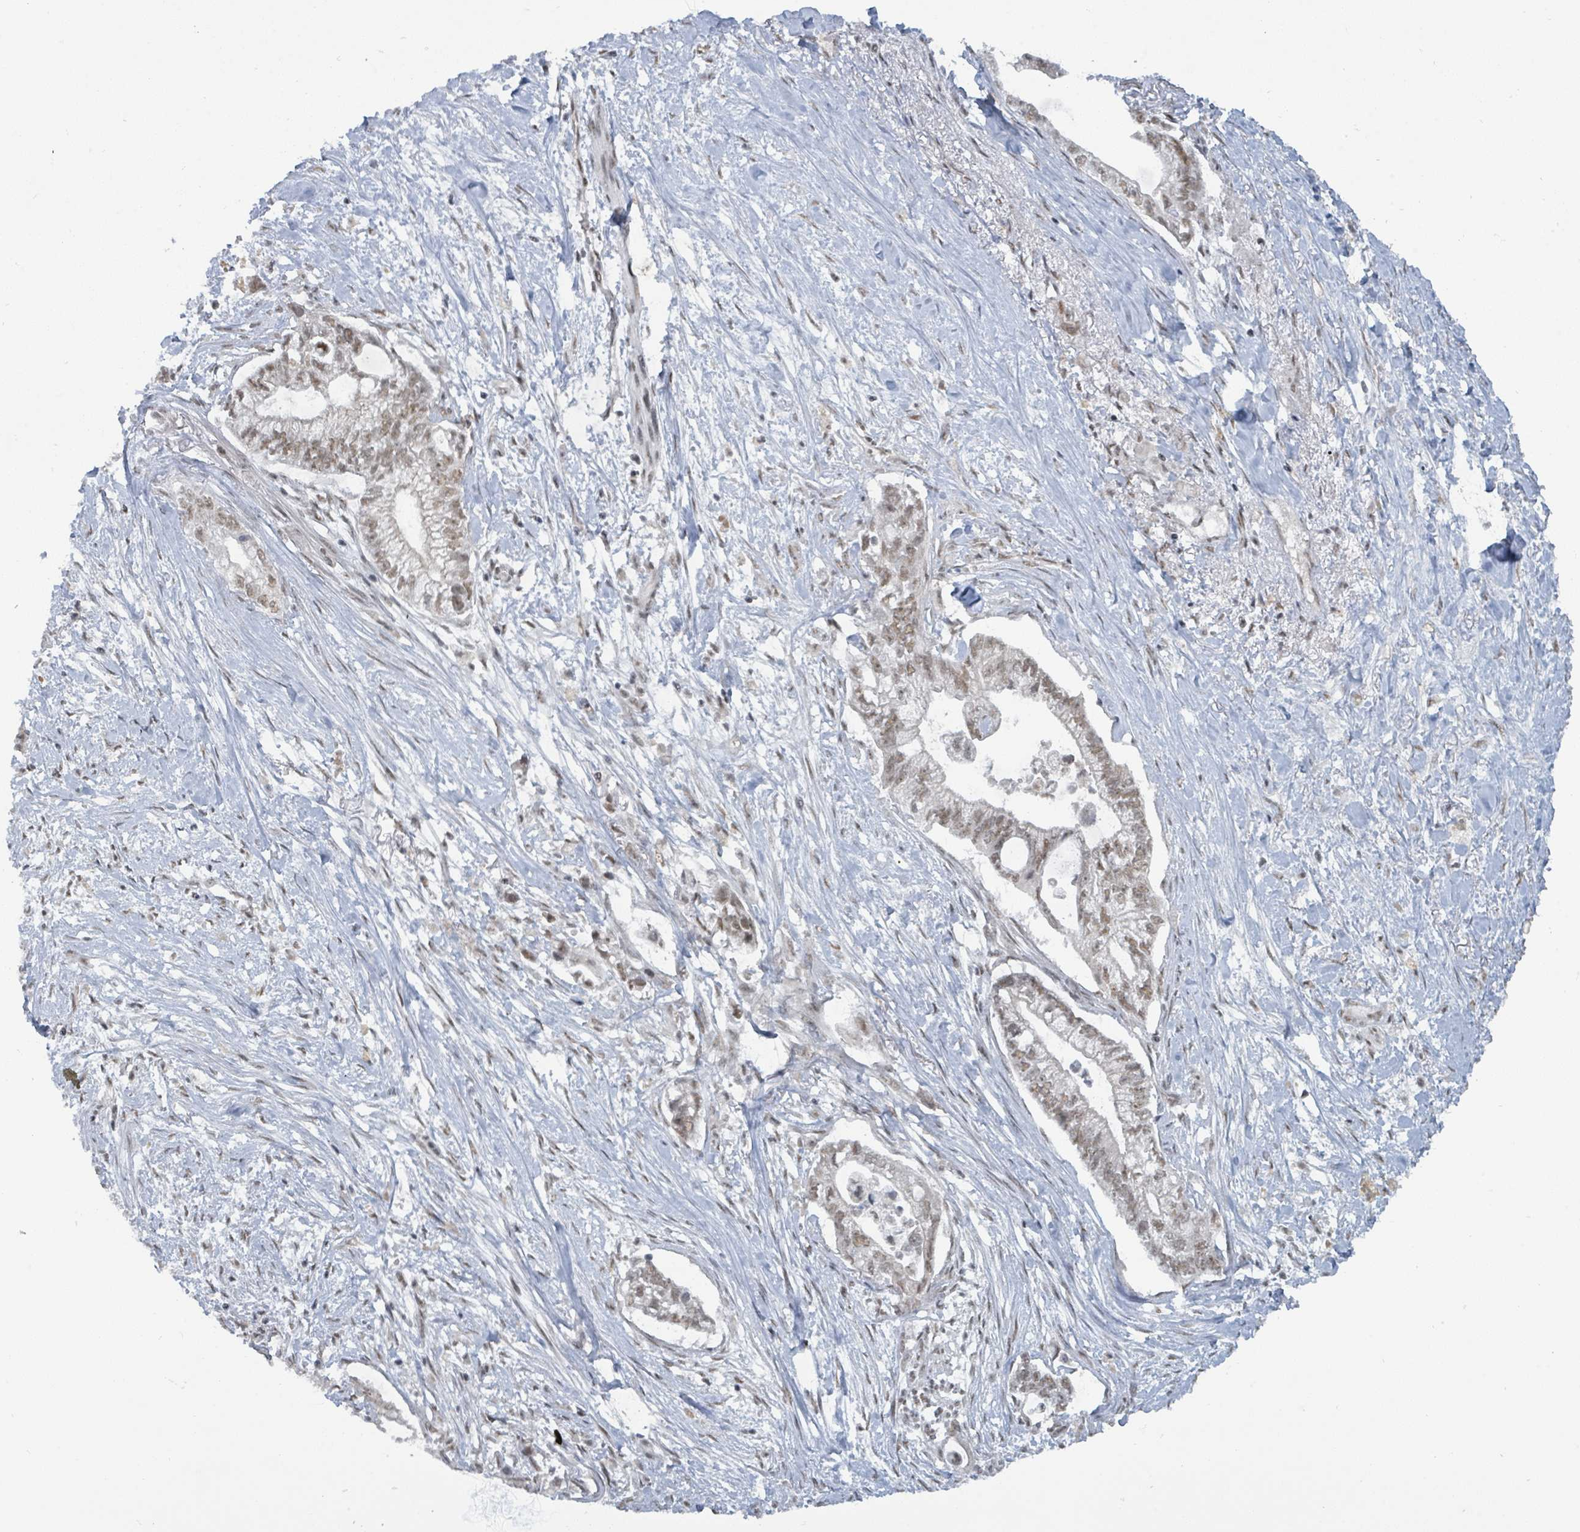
{"staining": {"intensity": "weak", "quantity": "25%-75%", "location": "nuclear"}, "tissue": "pancreatic cancer", "cell_type": "Tumor cells", "image_type": "cancer", "snomed": [{"axis": "morphology", "description": "Adenocarcinoma, NOS"}, {"axis": "topography", "description": "Pancreas"}], "caption": "The image exhibits a brown stain indicating the presence of a protein in the nuclear of tumor cells in pancreatic cancer (adenocarcinoma).", "gene": "BANP", "patient": {"sex": "male", "age": 70}}